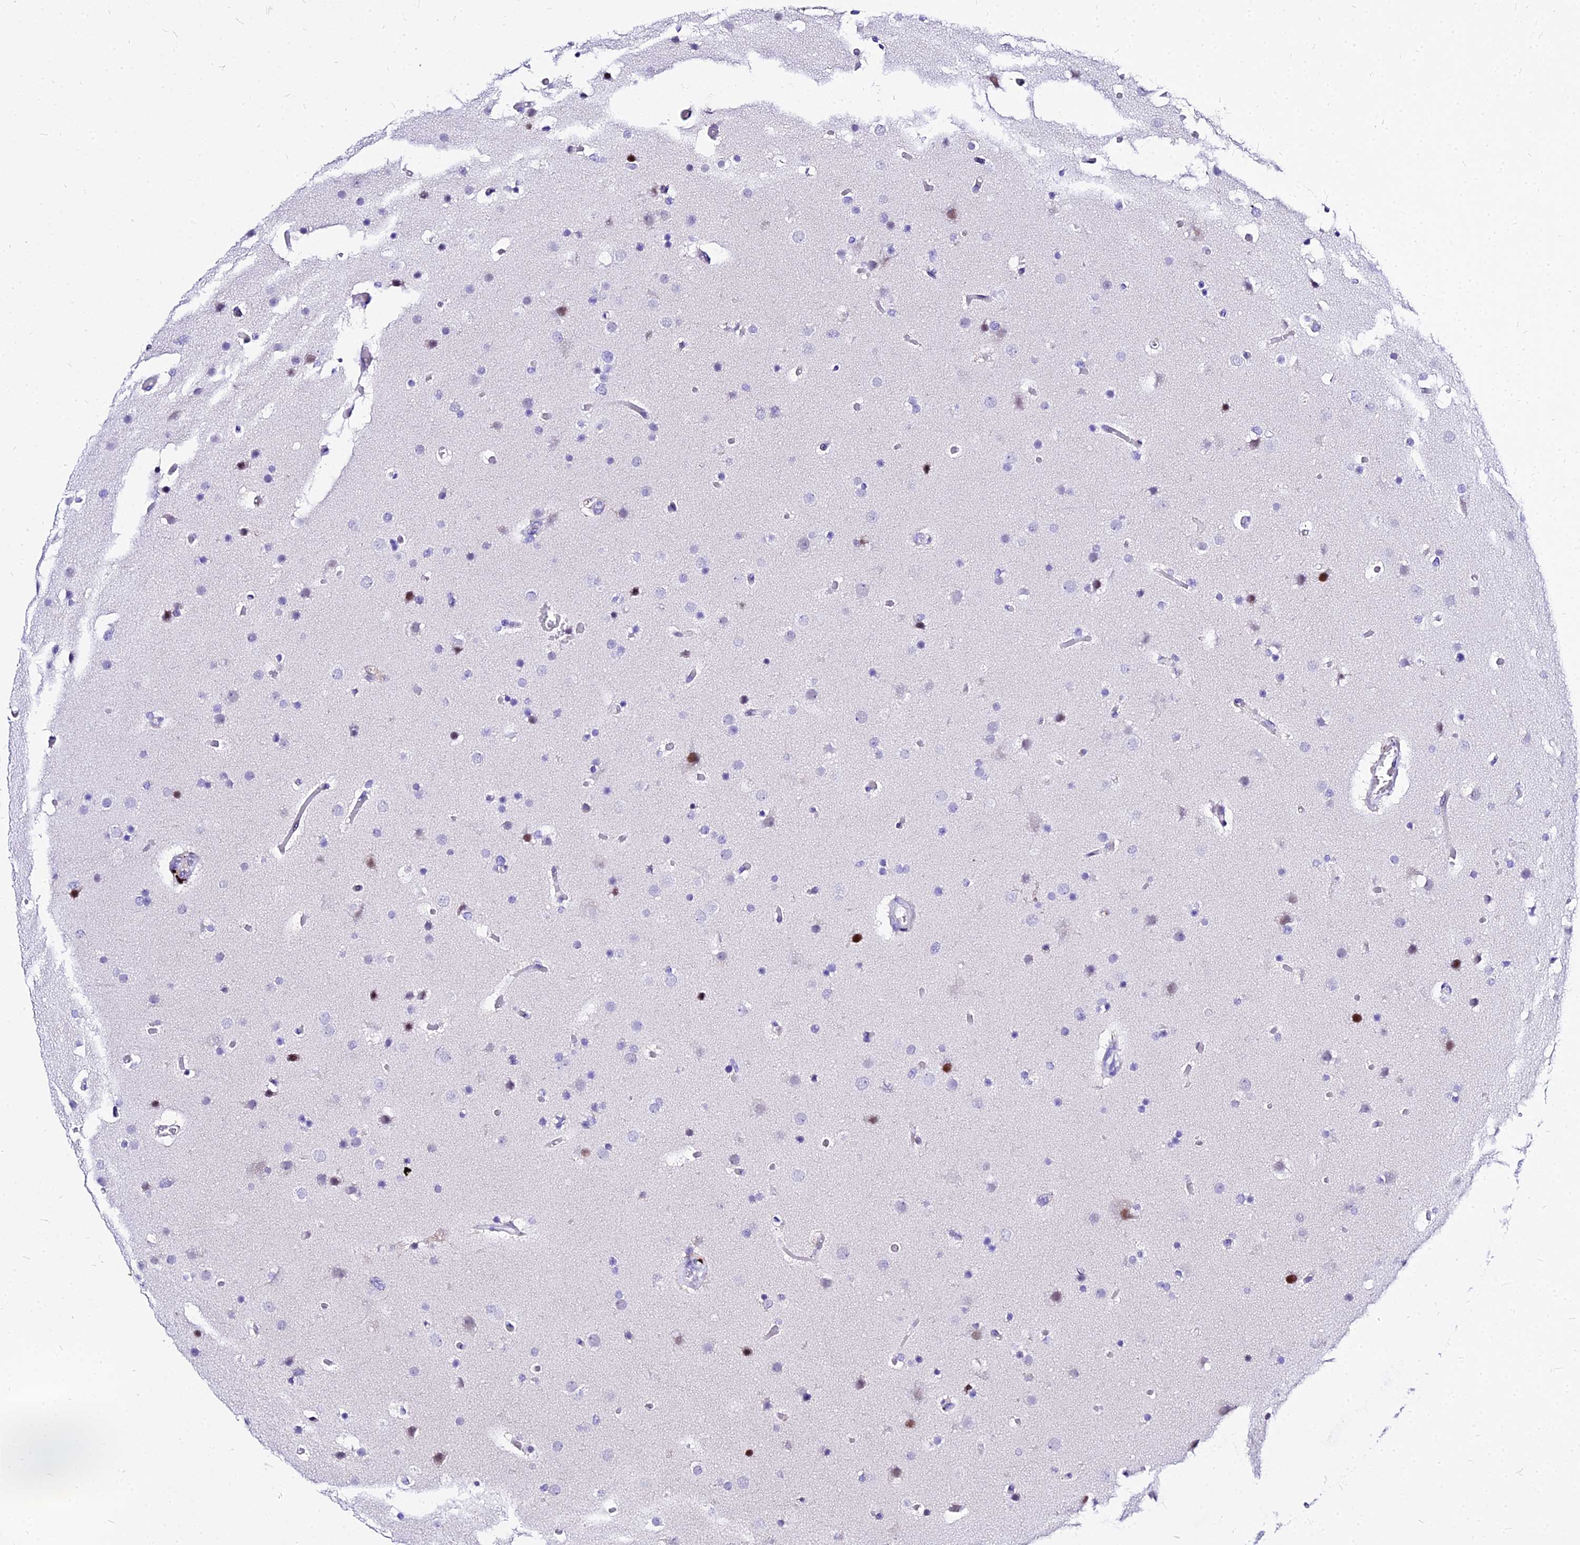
{"staining": {"intensity": "negative", "quantity": "none", "location": "none"}, "tissue": "glioma", "cell_type": "Tumor cells", "image_type": "cancer", "snomed": [{"axis": "morphology", "description": "Glioma, malignant, High grade"}, {"axis": "topography", "description": "Cerebral cortex"}], "caption": "The photomicrograph displays no significant positivity in tumor cells of glioma. (Brightfield microscopy of DAB (3,3'-diaminobenzidine) immunohistochemistry at high magnification).", "gene": "CARD18", "patient": {"sex": "female", "age": 36}}